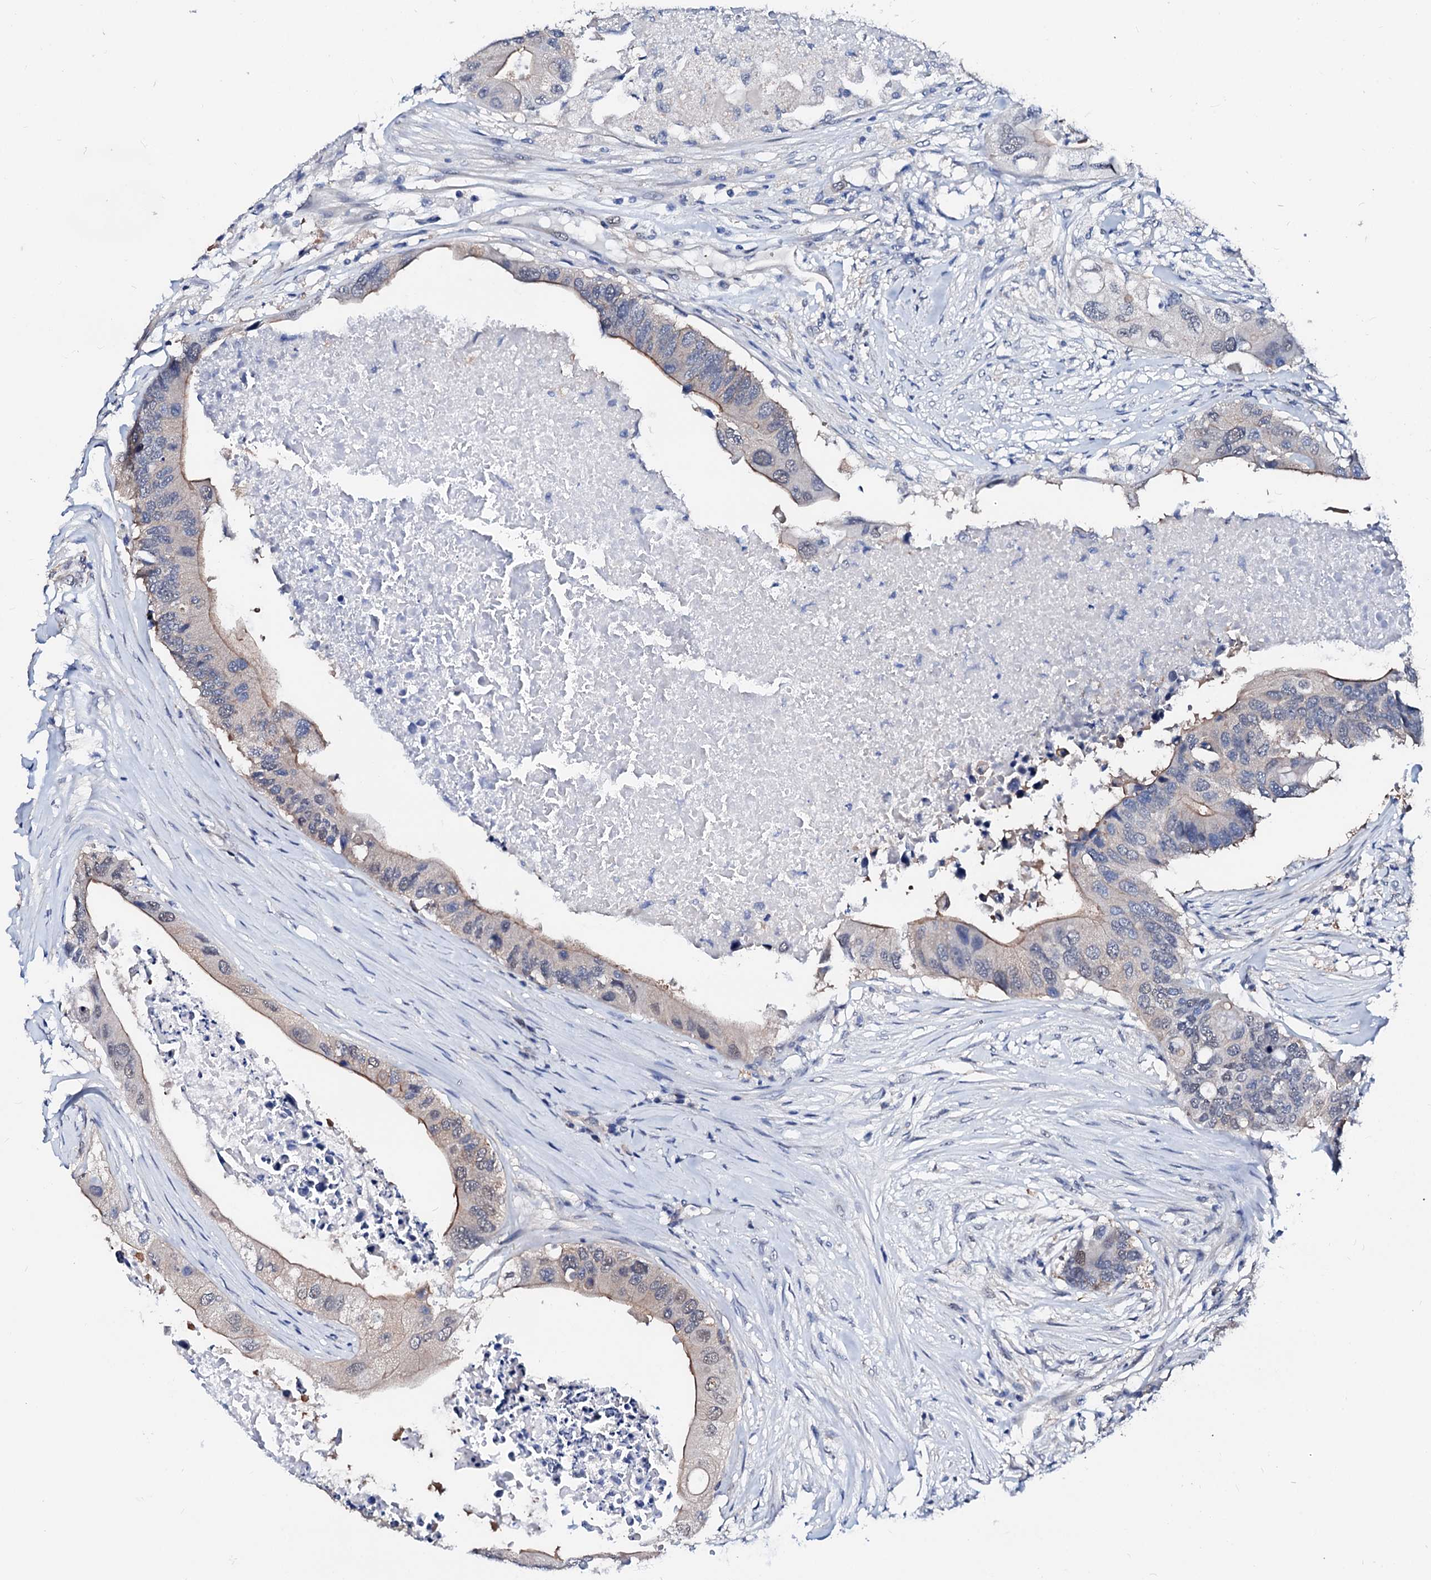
{"staining": {"intensity": "weak", "quantity": "25%-75%", "location": "cytoplasmic/membranous"}, "tissue": "colorectal cancer", "cell_type": "Tumor cells", "image_type": "cancer", "snomed": [{"axis": "morphology", "description": "Adenocarcinoma, NOS"}, {"axis": "topography", "description": "Colon"}], "caption": "Approximately 25%-75% of tumor cells in adenocarcinoma (colorectal) demonstrate weak cytoplasmic/membranous protein positivity as visualized by brown immunohistochemical staining.", "gene": "CSN2", "patient": {"sex": "male", "age": 71}}